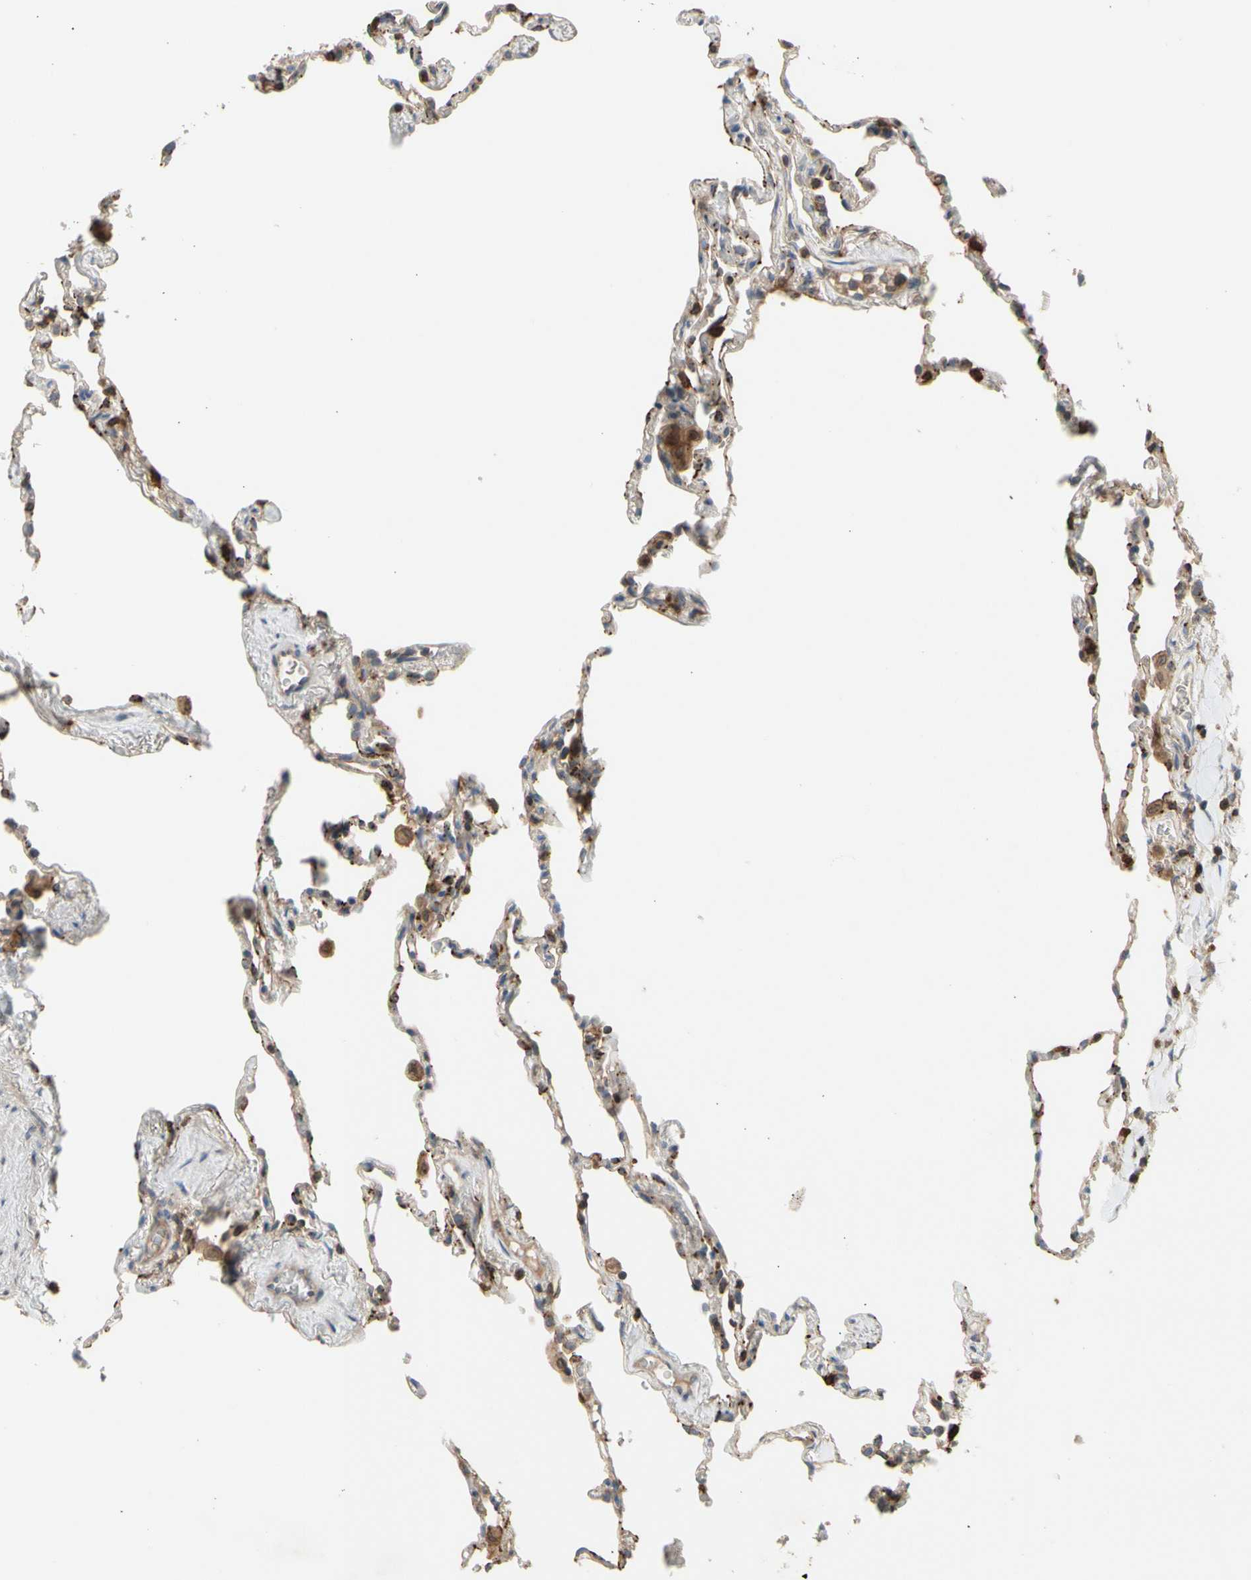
{"staining": {"intensity": "strong", "quantity": "25%-75%", "location": "cytoplasmic/membranous"}, "tissue": "lung", "cell_type": "Alveolar cells", "image_type": "normal", "snomed": [{"axis": "morphology", "description": "Normal tissue, NOS"}, {"axis": "topography", "description": "Lung"}], "caption": "Immunohistochemical staining of normal lung shows high levels of strong cytoplasmic/membranous staining in approximately 25%-75% of alveolar cells.", "gene": "GALNT5", "patient": {"sex": "male", "age": 59}}